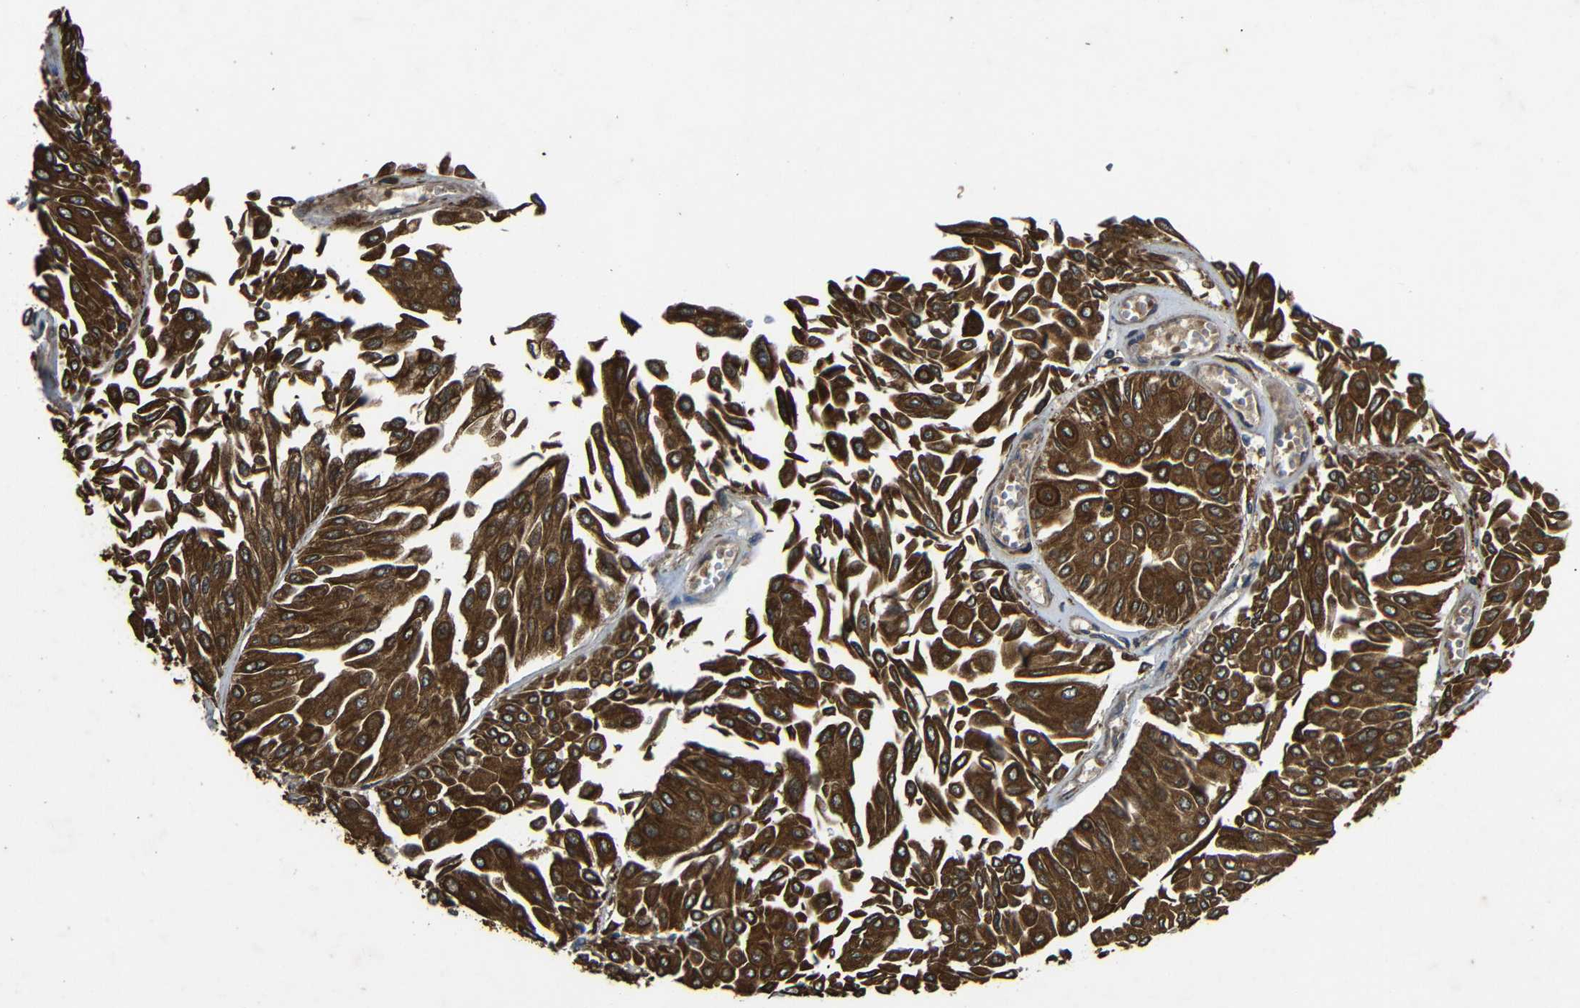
{"staining": {"intensity": "strong", "quantity": ">75%", "location": "cytoplasmic/membranous"}, "tissue": "urothelial cancer", "cell_type": "Tumor cells", "image_type": "cancer", "snomed": [{"axis": "morphology", "description": "Urothelial carcinoma, Low grade"}, {"axis": "topography", "description": "Urinary bladder"}], "caption": "Low-grade urothelial carcinoma stained with a protein marker reveals strong staining in tumor cells.", "gene": "TRPC1", "patient": {"sex": "male", "age": 67}}